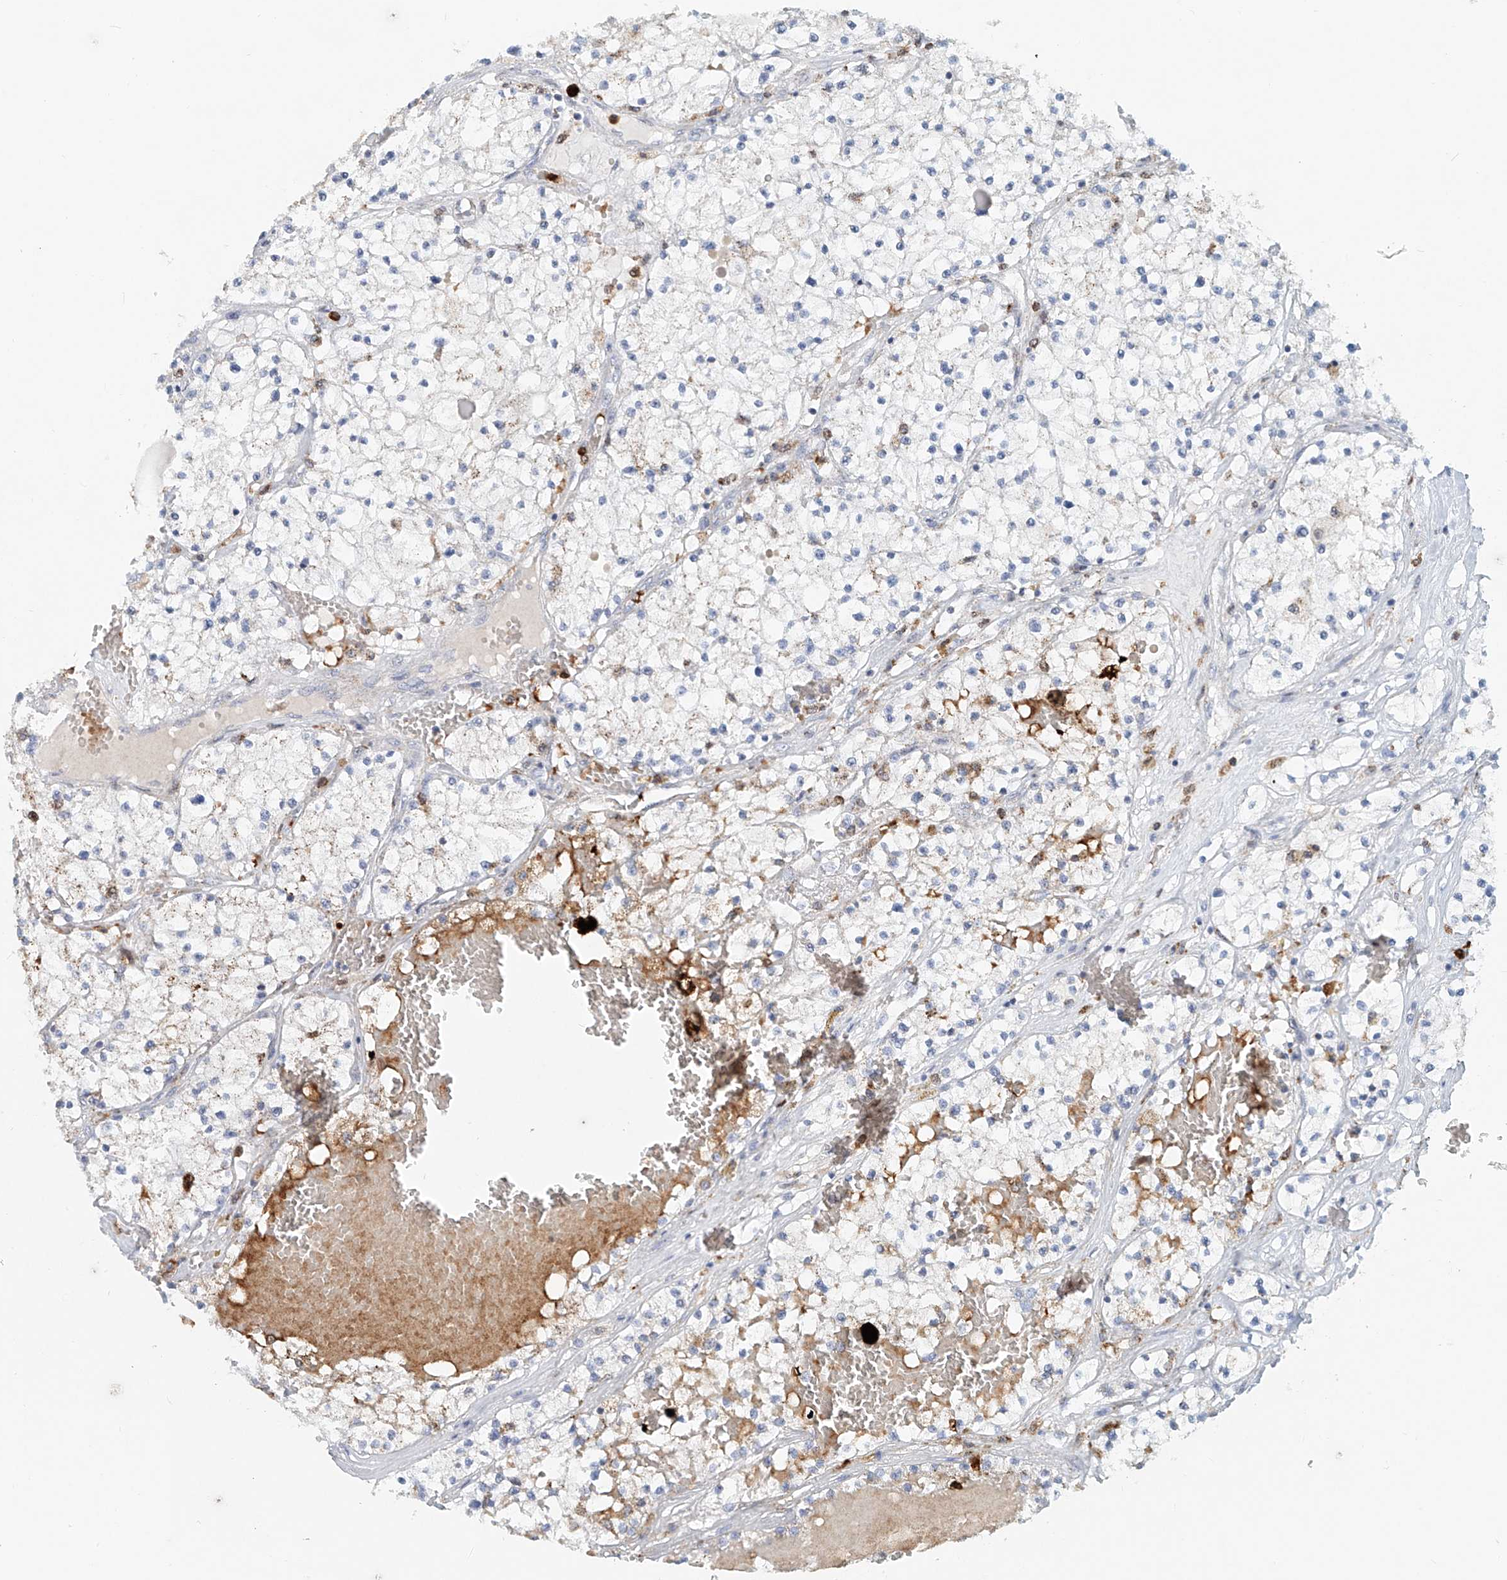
{"staining": {"intensity": "weak", "quantity": "<25%", "location": "cytoplasmic/membranous"}, "tissue": "renal cancer", "cell_type": "Tumor cells", "image_type": "cancer", "snomed": [{"axis": "morphology", "description": "Normal tissue, NOS"}, {"axis": "morphology", "description": "Adenocarcinoma, NOS"}, {"axis": "topography", "description": "Kidney"}], "caption": "This is an IHC micrograph of adenocarcinoma (renal). There is no positivity in tumor cells.", "gene": "PTPRA", "patient": {"sex": "male", "age": 68}}